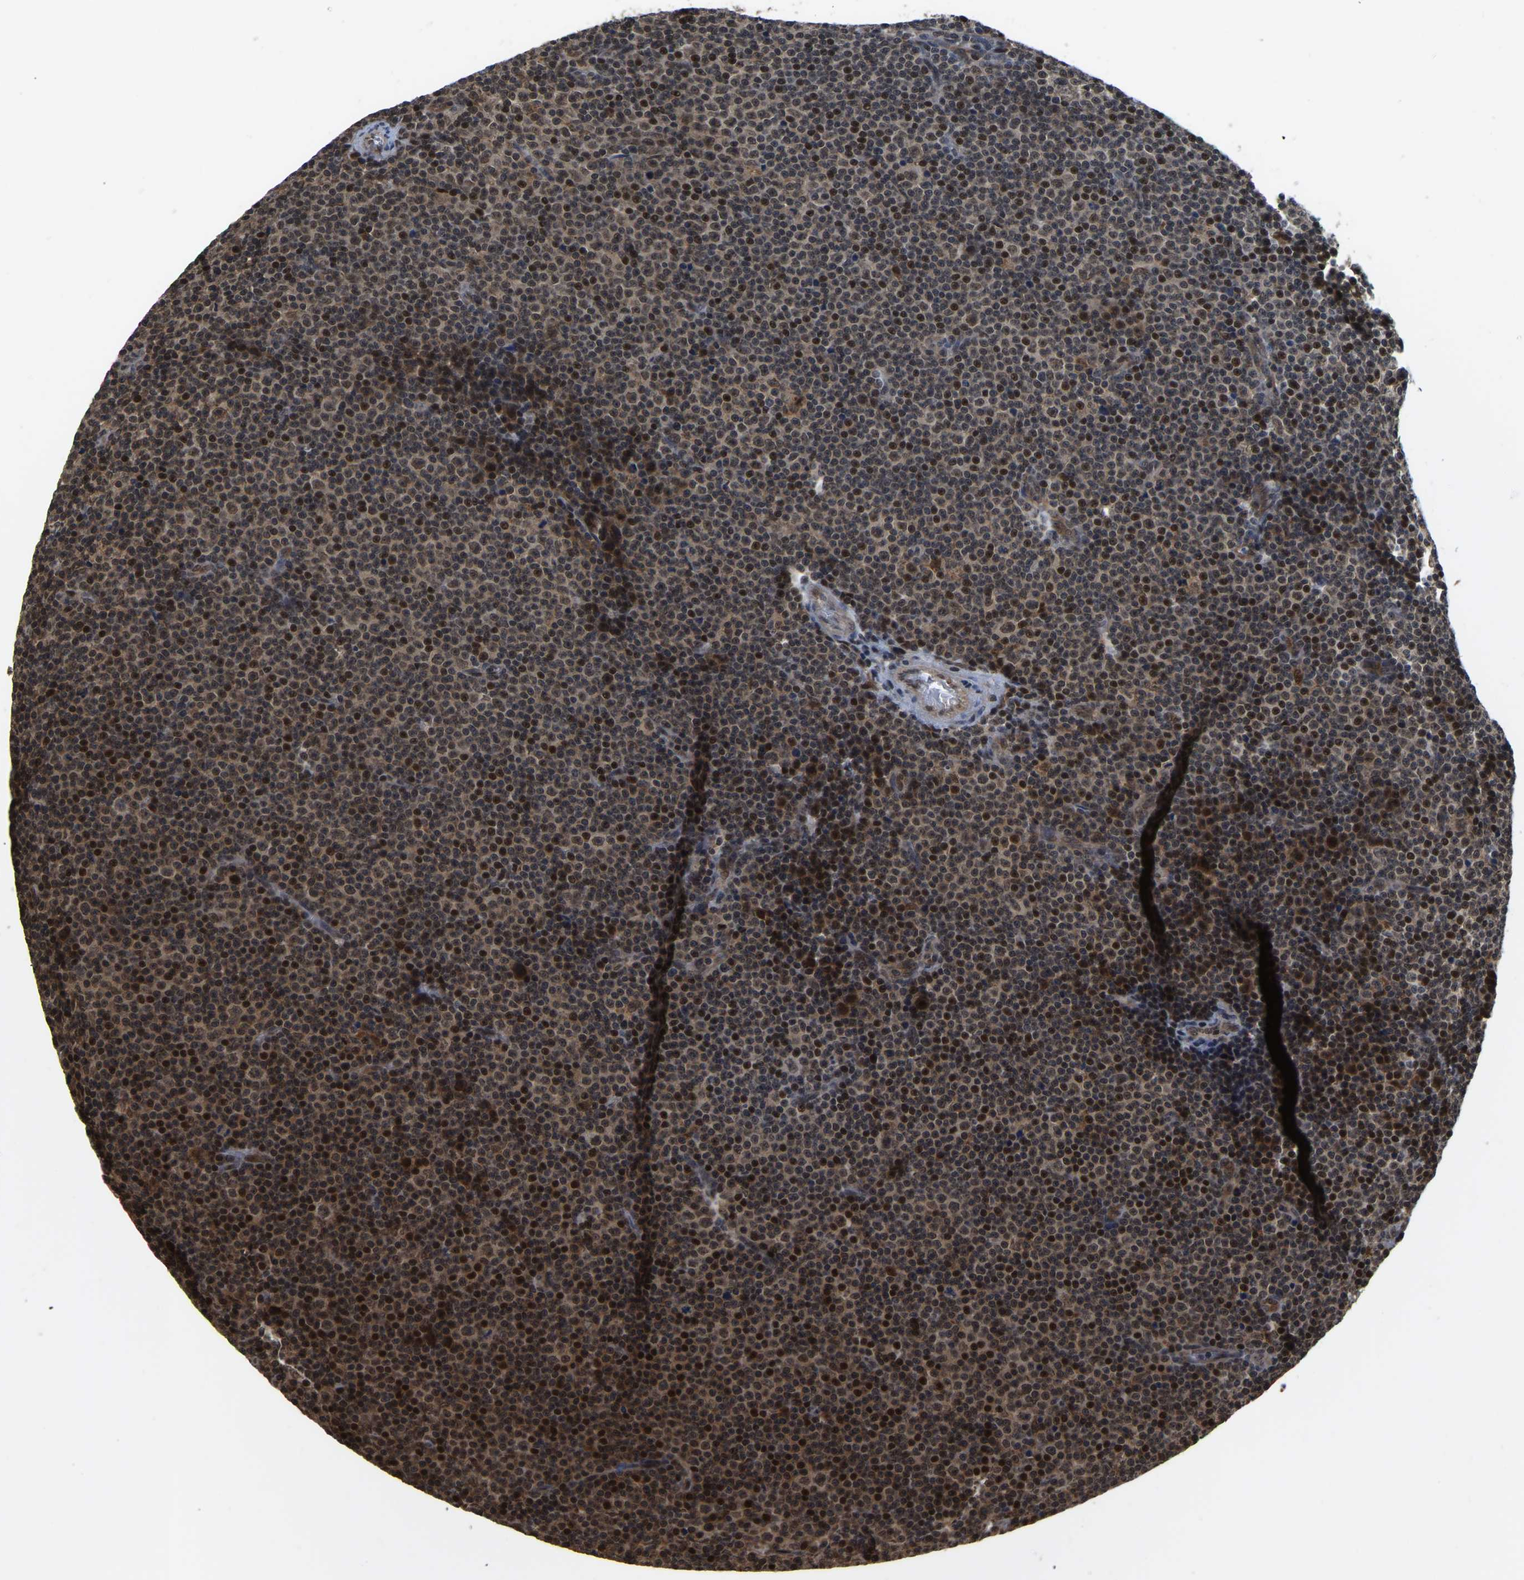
{"staining": {"intensity": "strong", "quantity": "25%-75%", "location": "nuclear"}, "tissue": "lymphoma", "cell_type": "Tumor cells", "image_type": "cancer", "snomed": [{"axis": "morphology", "description": "Malignant lymphoma, non-Hodgkin's type, Low grade"}, {"axis": "topography", "description": "Lymph node"}], "caption": "Immunohistochemistry (DAB) staining of human low-grade malignant lymphoma, non-Hodgkin's type displays strong nuclear protein staining in approximately 25%-75% of tumor cells.", "gene": "CIAO1", "patient": {"sex": "female", "age": 67}}